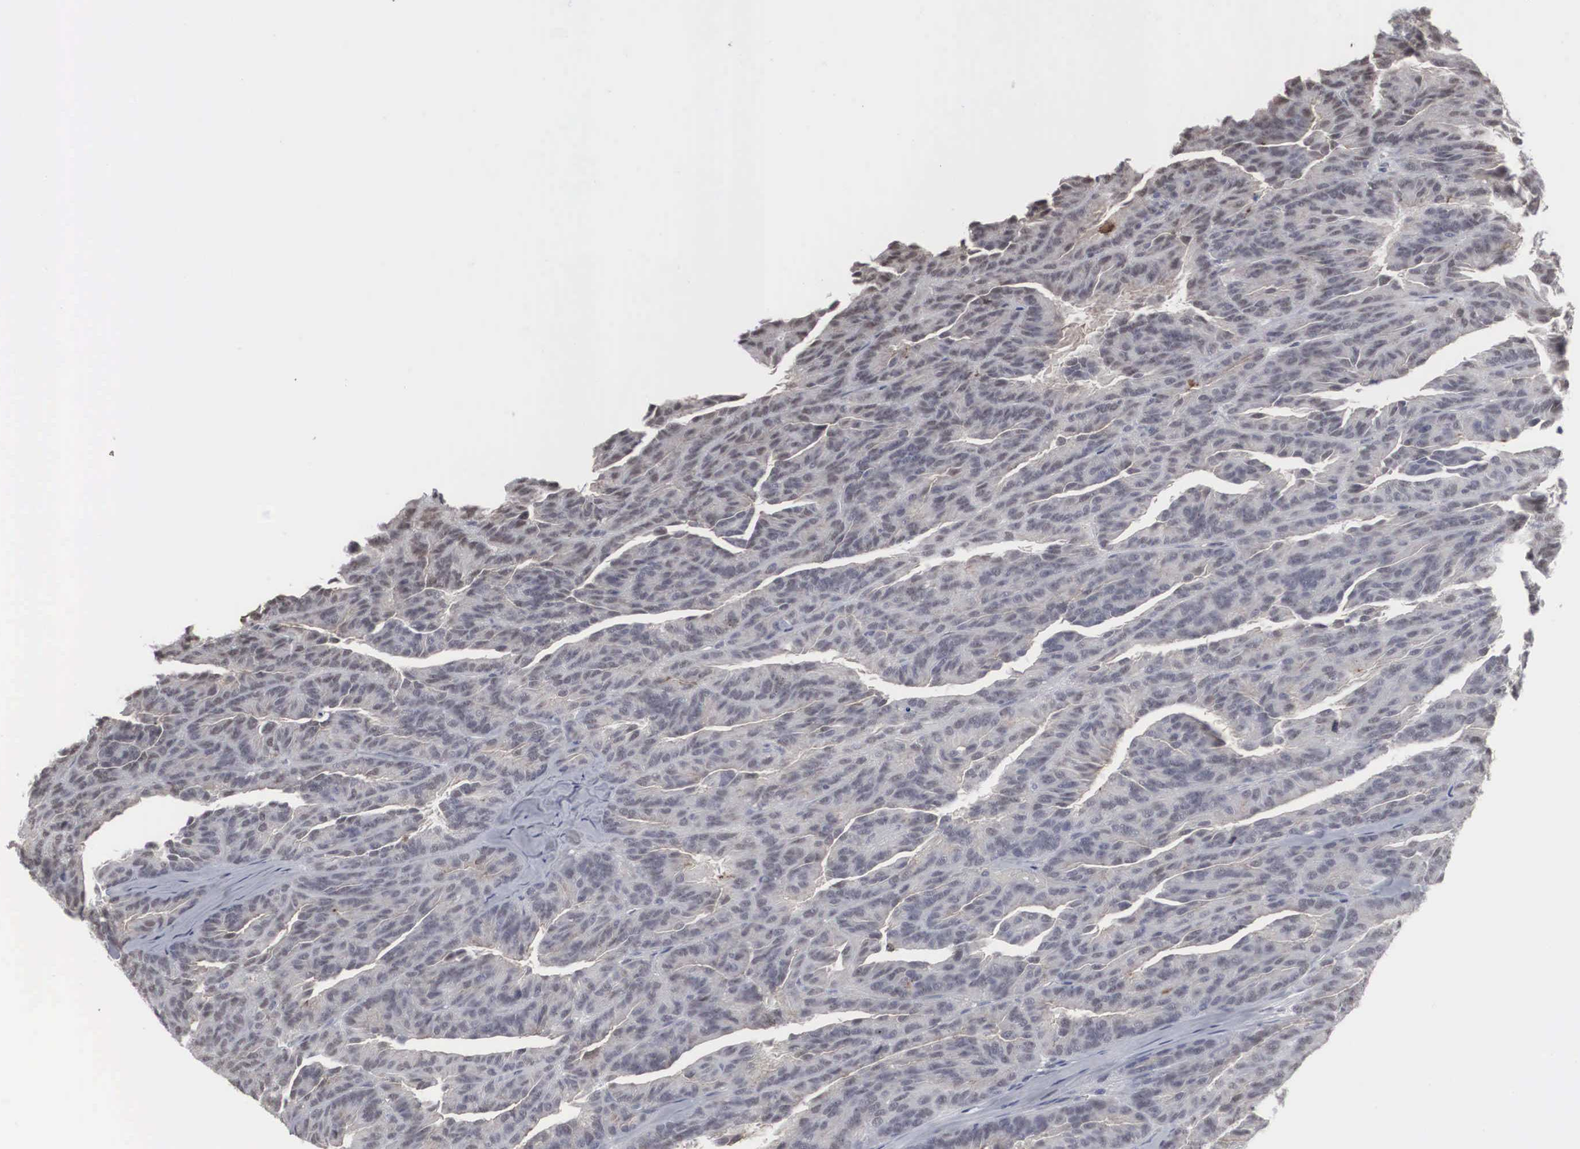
{"staining": {"intensity": "negative", "quantity": "none", "location": "none"}, "tissue": "renal cancer", "cell_type": "Tumor cells", "image_type": "cancer", "snomed": [{"axis": "morphology", "description": "Adenocarcinoma, NOS"}, {"axis": "topography", "description": "Kidney"}], "caption": "Immunohistochemistry (IHC) histopathology image of neoplastic tissue: adenocarcinoma (renal) stained with DAB shows no significant protein expression in tumor cells. (DAB immunohistochemistry with hematoxylin counter stain).", "gene": "AUTS2", "patient": {"sex": "male", "age": 46}}